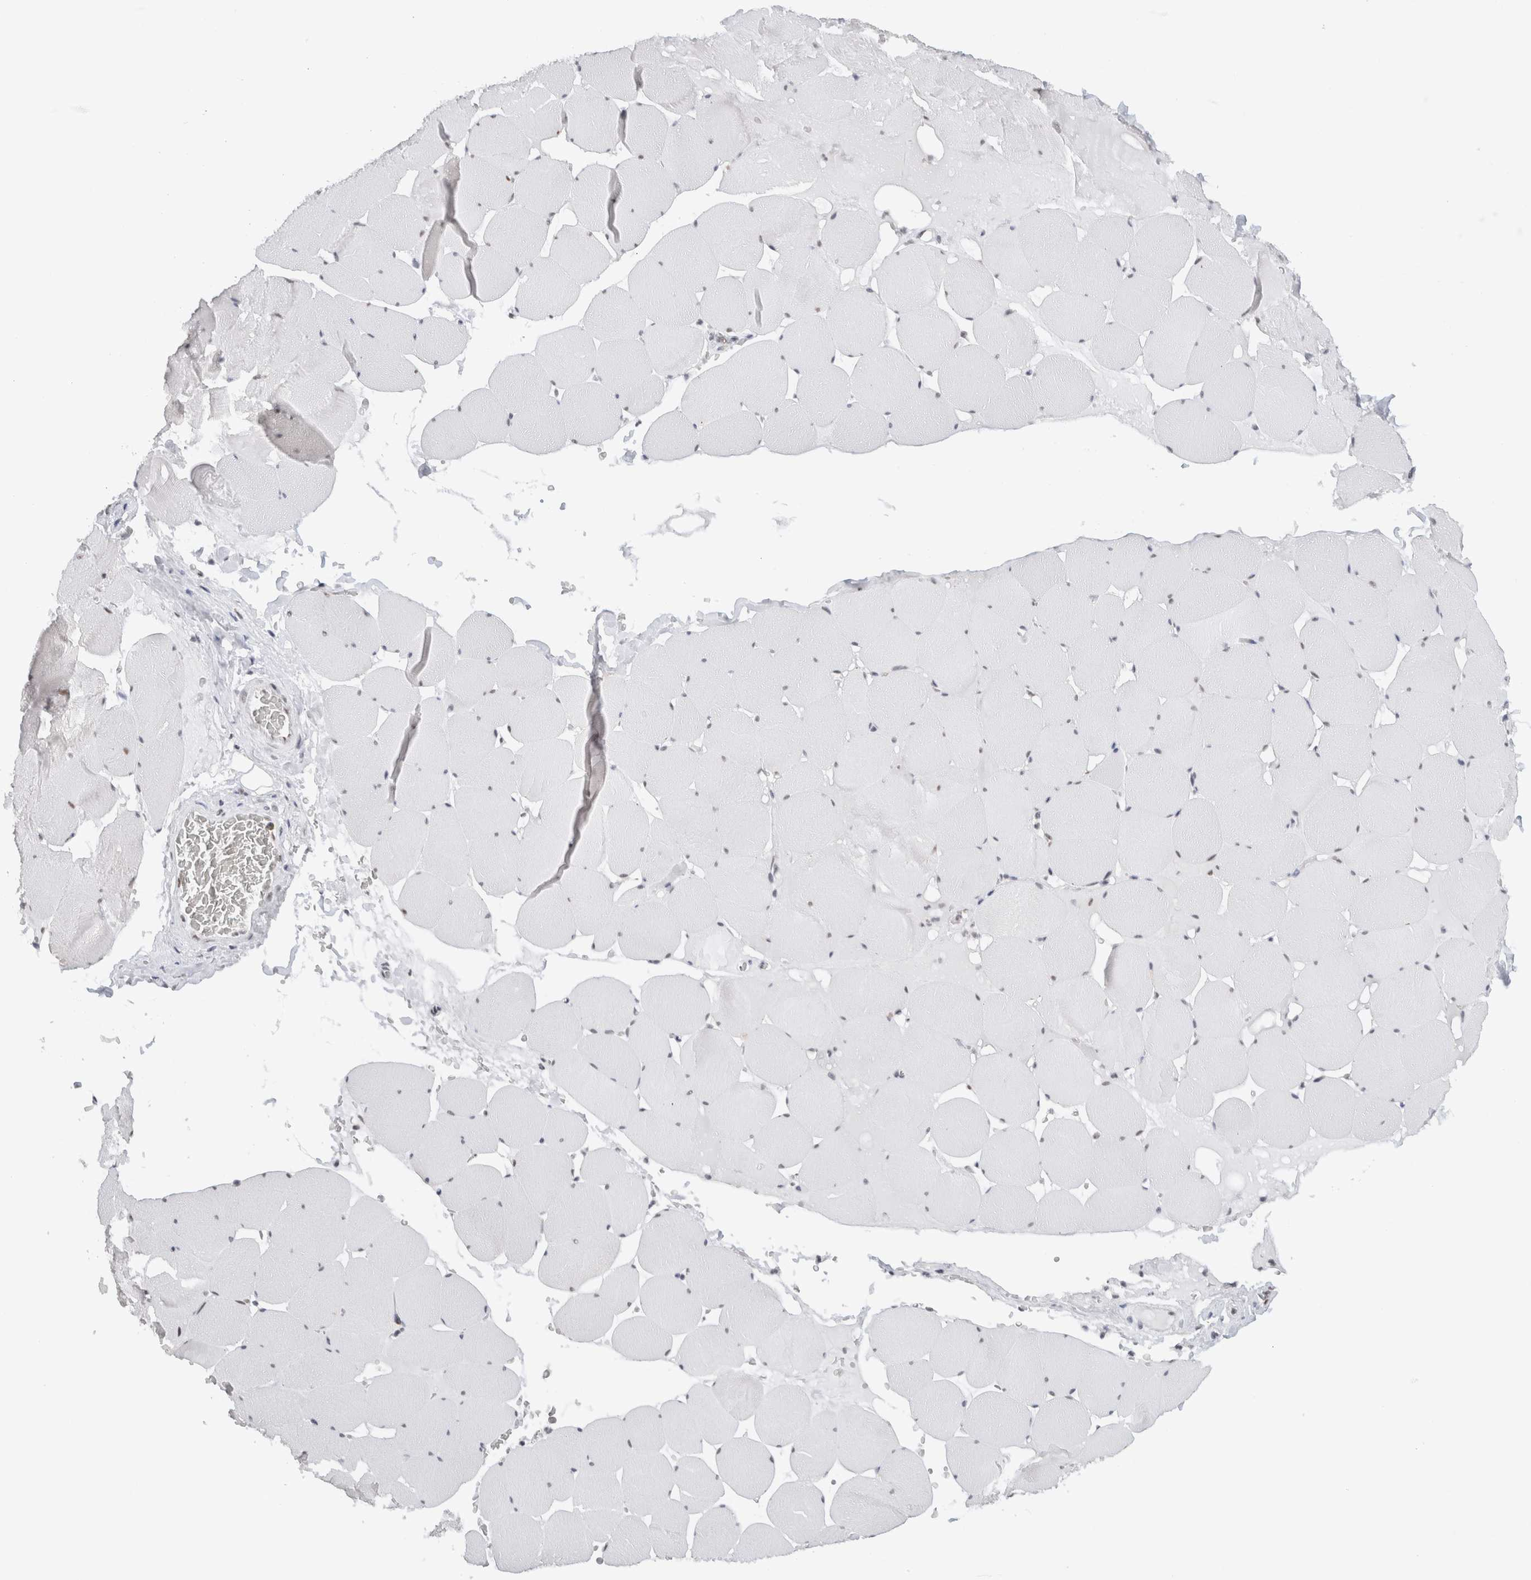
{"staining": {"intensity": "moderate", "quantity": "25%-75%", "location": "nuclear"}, "tissue": "skeletal muscle", "cell_type": "Myocytes", "image_type": "normal", "snomed": [{"axis": "morphology", "description": "Normal tissue, NOS"}, {"axis": "topography", "description": "Skeletal muscle"}], "caption": "Immunohistochemical staining of normal human skeletal muscle exhibits 25%-75% levels of moderate nuclear protein positivity in approximately 25%-75% of myocytes. The staining is performed using DAB brown chromogen to label protein expression. The nuclei are counter-stained blue using hematoxylin.", "gene": "COPS7A", "patient": {"sex": "male", "age": 62}}